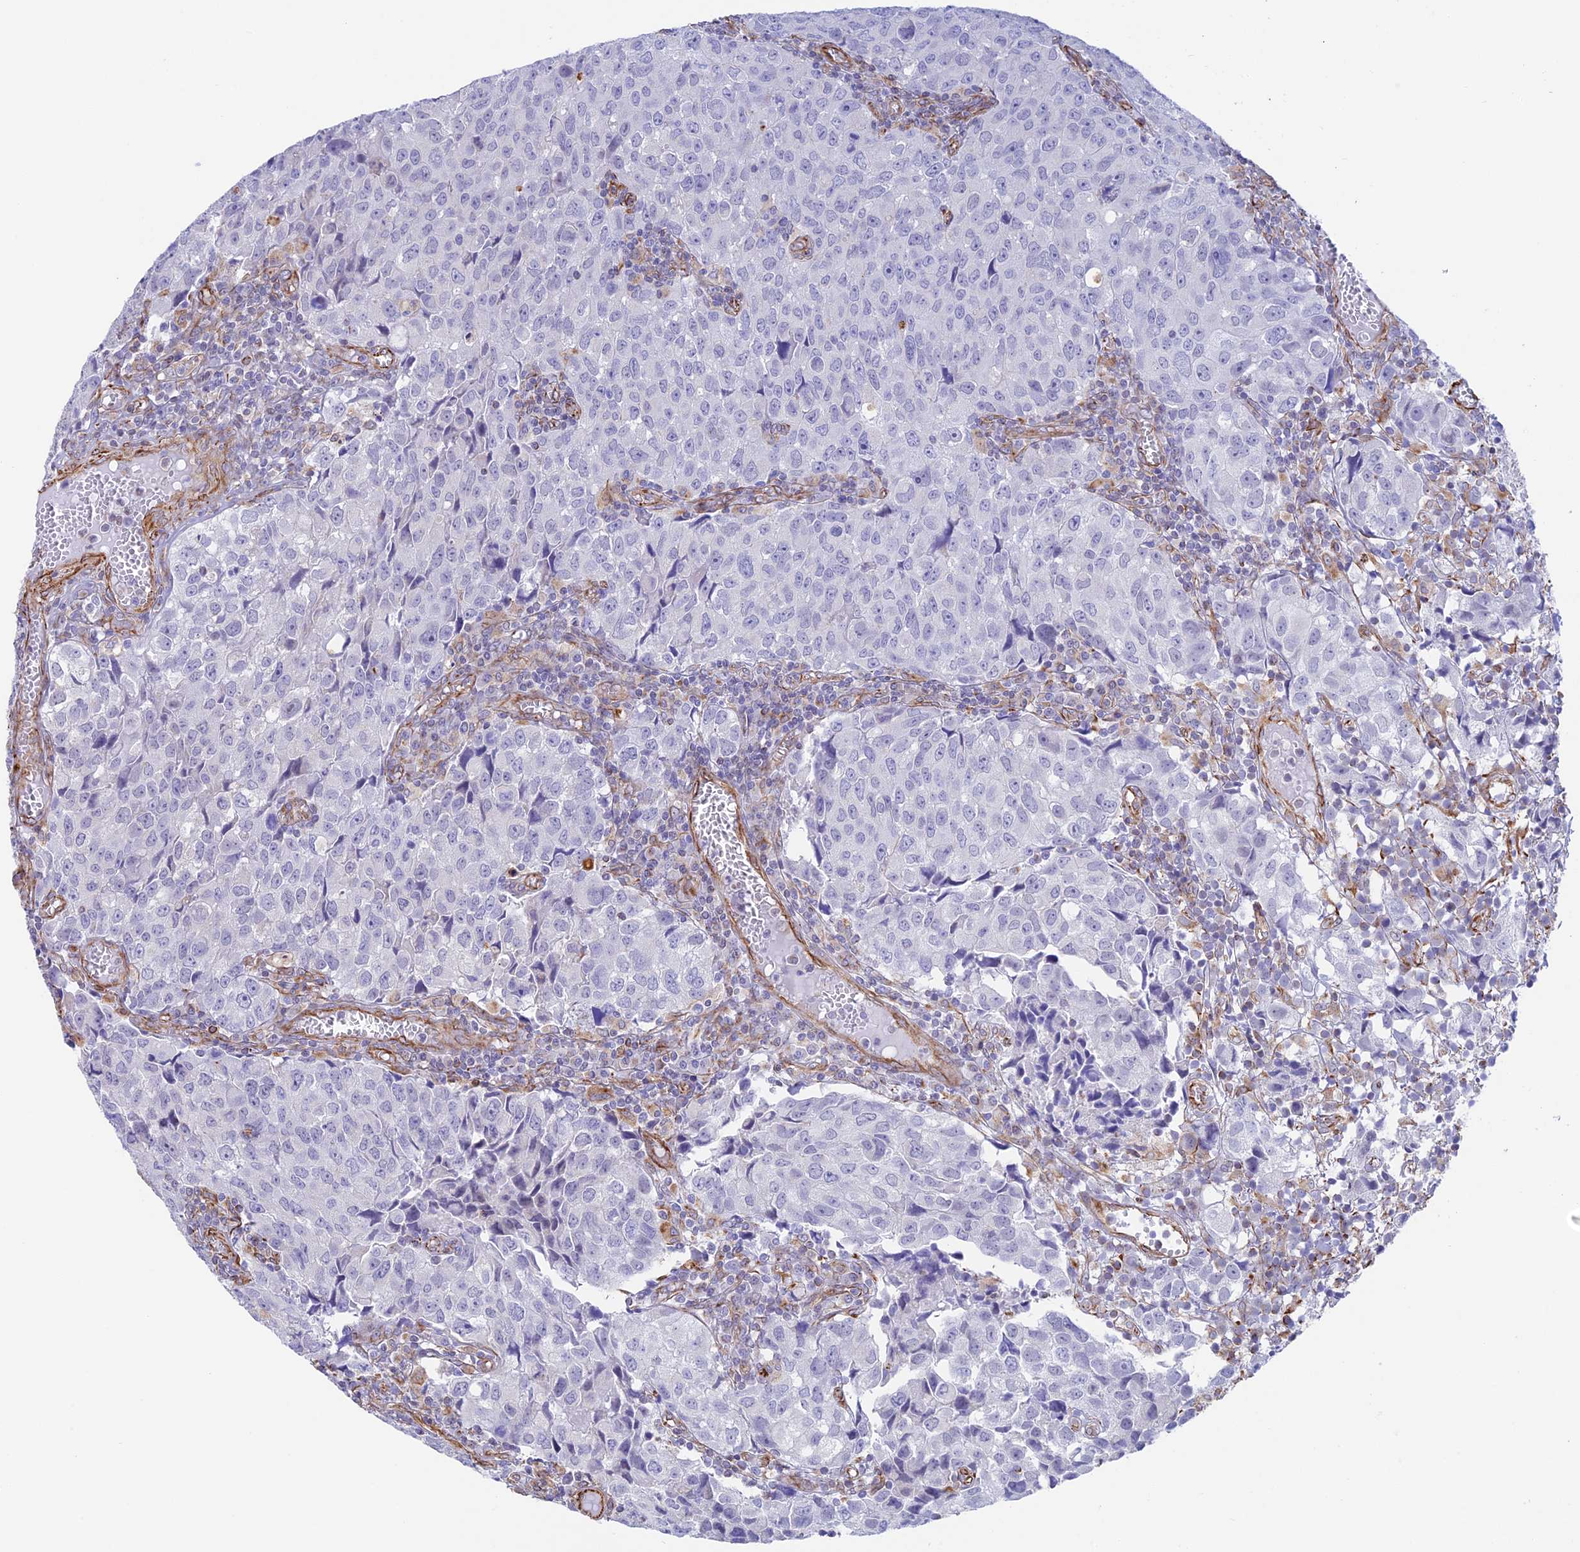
{"staining": {"intensity": "negative", "quantity": "none", "location": "none"}, "tissue": "urothelial cancer", "cell_type": "Tumor cells", "image_type": "cancer", "snomed": [{"axis": "morphology", "description": "Urothelial carcinoma, High grade"}, {"axis": "topography", "description": "Urinary bladder"}], "caption": "Histopathology image shows no protein positivity in tumor cells of urothelial cancer tissue.", "gene": "ZNF652", "patient": {"sex": "female", "age": 75}}